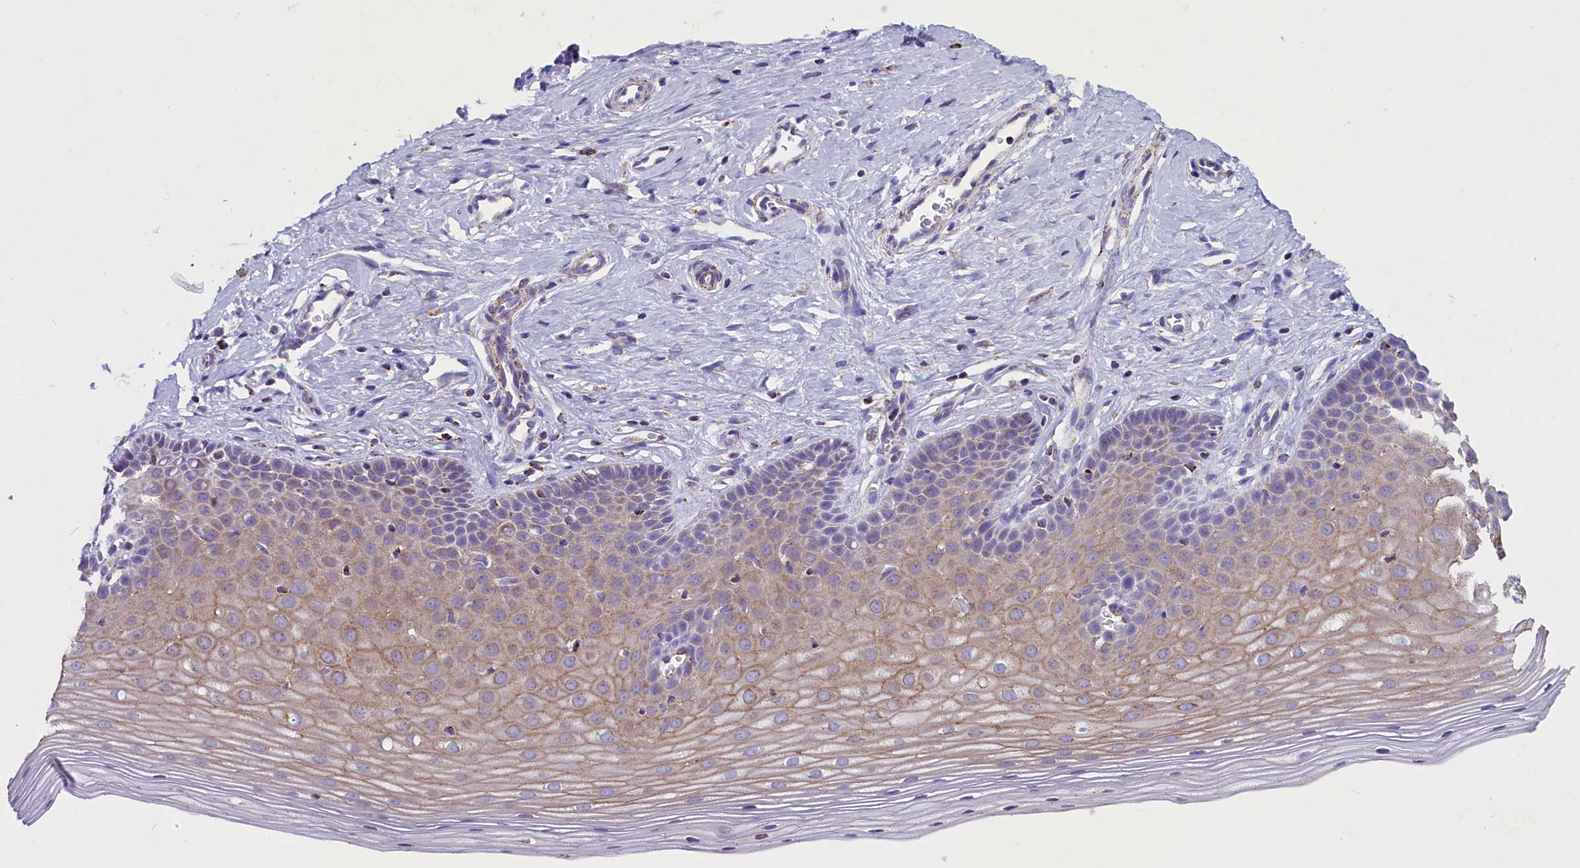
{"staining": {"intensity": "moderate", "quantity": ">75%", "location": "cytoplasmic/membranous"}, "tissue": "cervix", "cell_type": "Glandular cells", "image_type": "normal", "snomed": [{"axis": "morphology", "description": "Normal tissue, NOS"}, {"axis": "topography", "description": "Cervix"}], "caption": "Moderate cytoplasmic/membranous protein expression is present in approximately >75% of glandular cells in cervix.", "gene": "ICA1L", "patient": {"sex": "female", "age": 36}}